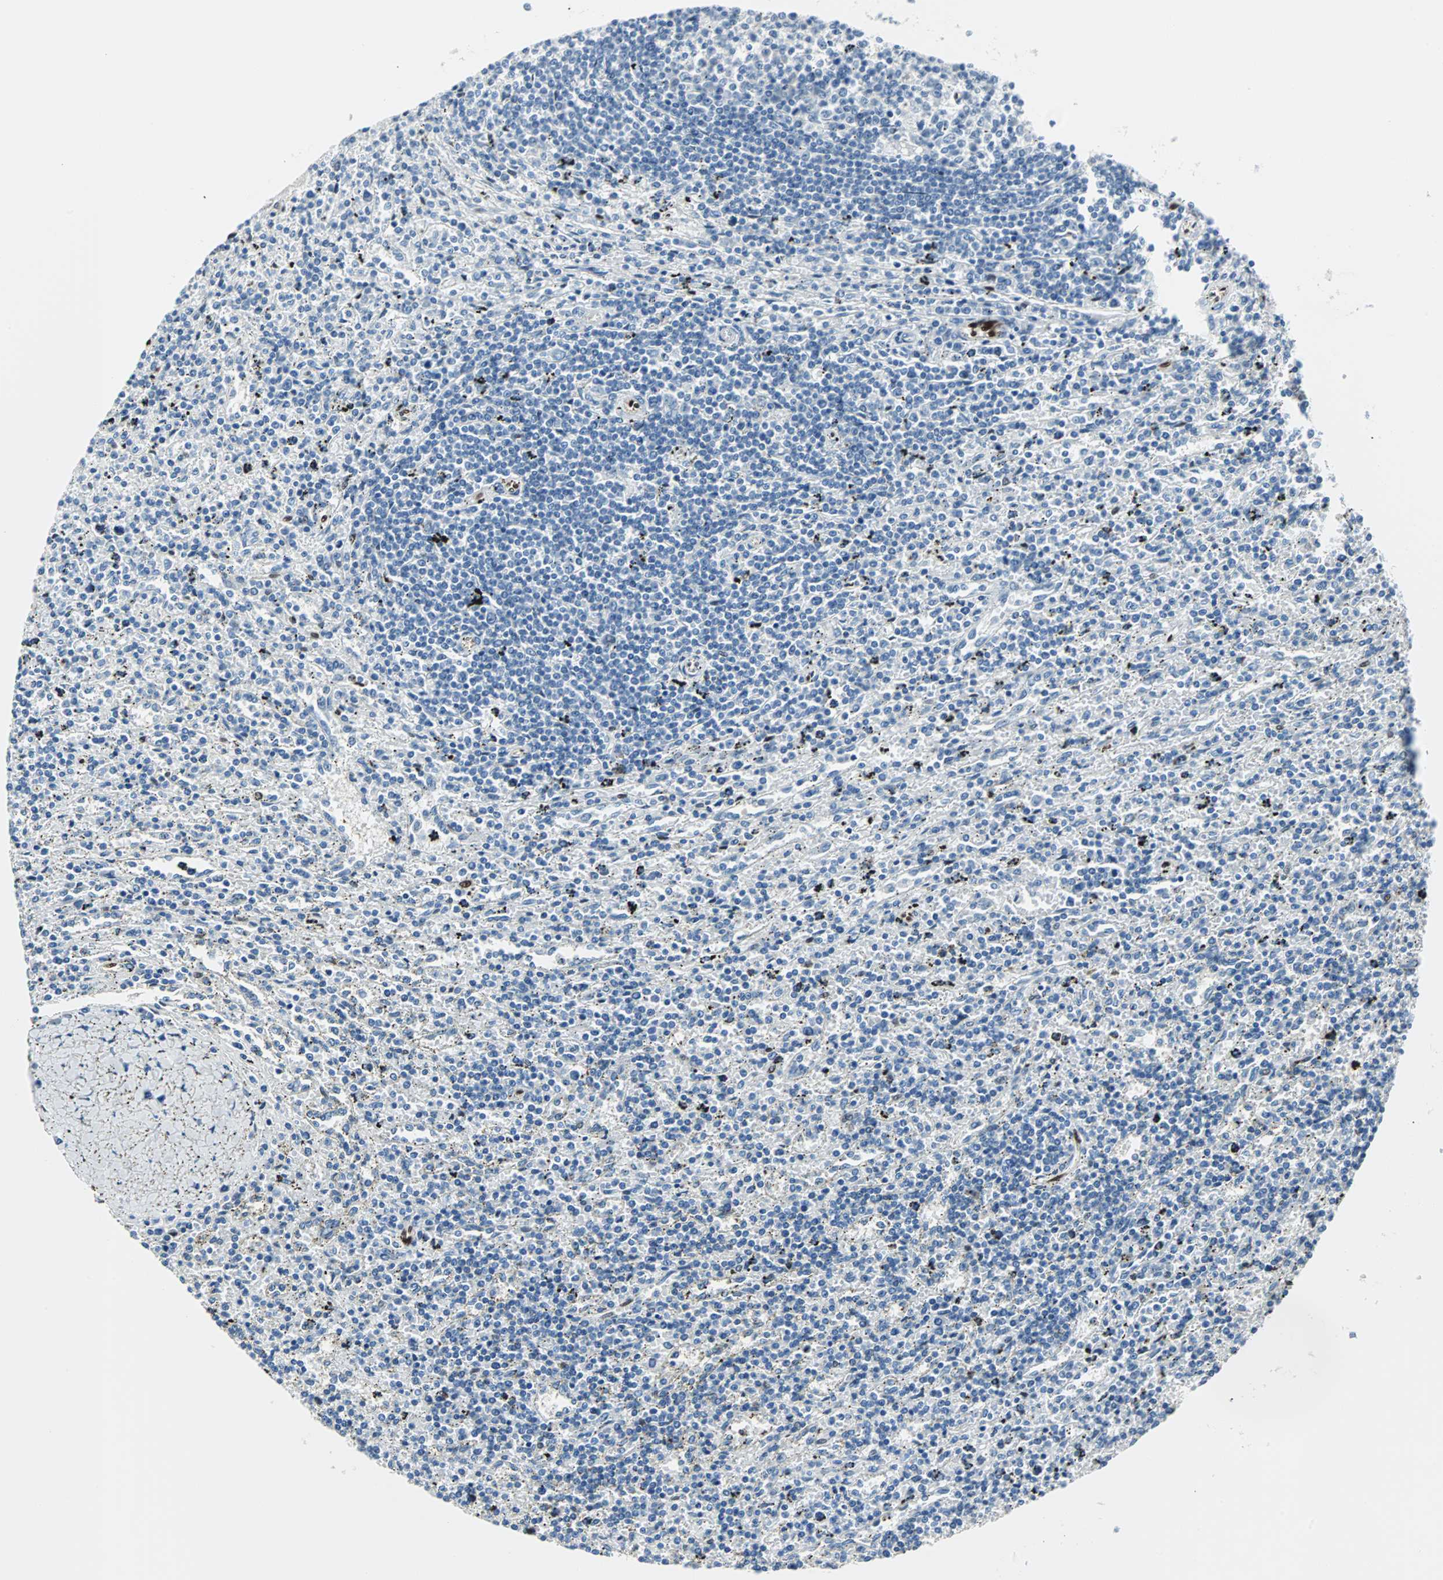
{"staining": {"intensity": "negative", "quantity": "none", "location": "none"}, "tissue": "lymphoma", "cell_type": "Tumor cells", "image_type": "cancer", "snomed": [{"axis": "morphology", "description": "Malignant lymphoma, non-Hodgkin's type, Low grade"}, {"axis": "topography", "description": "Spleen"}], "caption": "Tumor cells are negative for brown protein staining in lymphoma.", "gene": "IL33", "patient": {"sex": "male", "age": 76}}